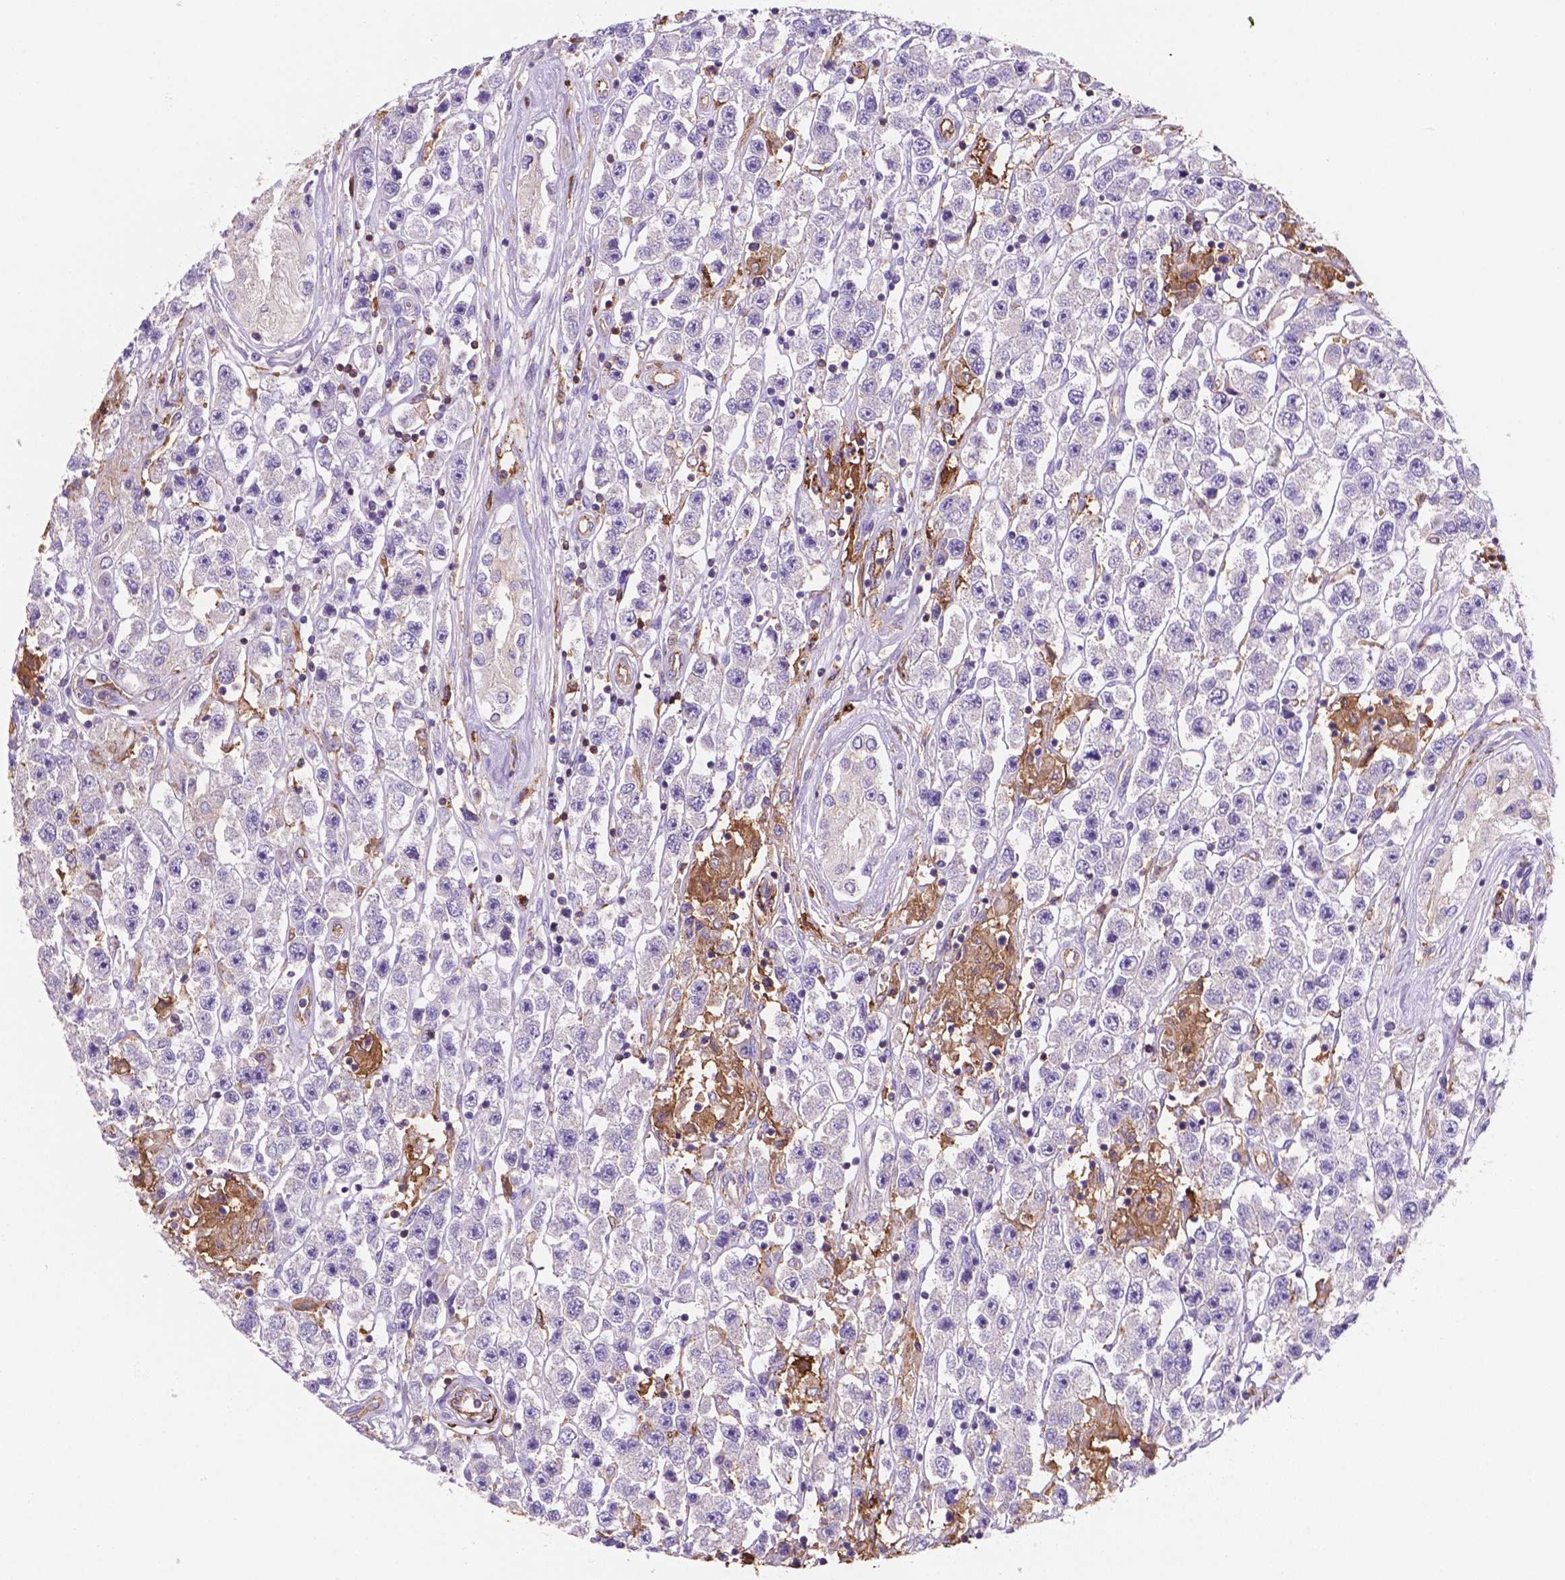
{"staining": {"intensity": "negative", "quantity": "none", "location": "none"}, "tissue": "testis cancer", "cell_type": "Tumor cells", "image_type": "cancer", "snomed": [{"axis": "morphology", "description": "Seminoma, NOS"}, {"axis": "topography", "description": "Testis"}], "caption": "Immunohistochemical staining of testis seminoma exhibits no significant staining in tumor cells.", "gene": "MKRN2OS", "patient": {"sex": "male", "age": 45}}